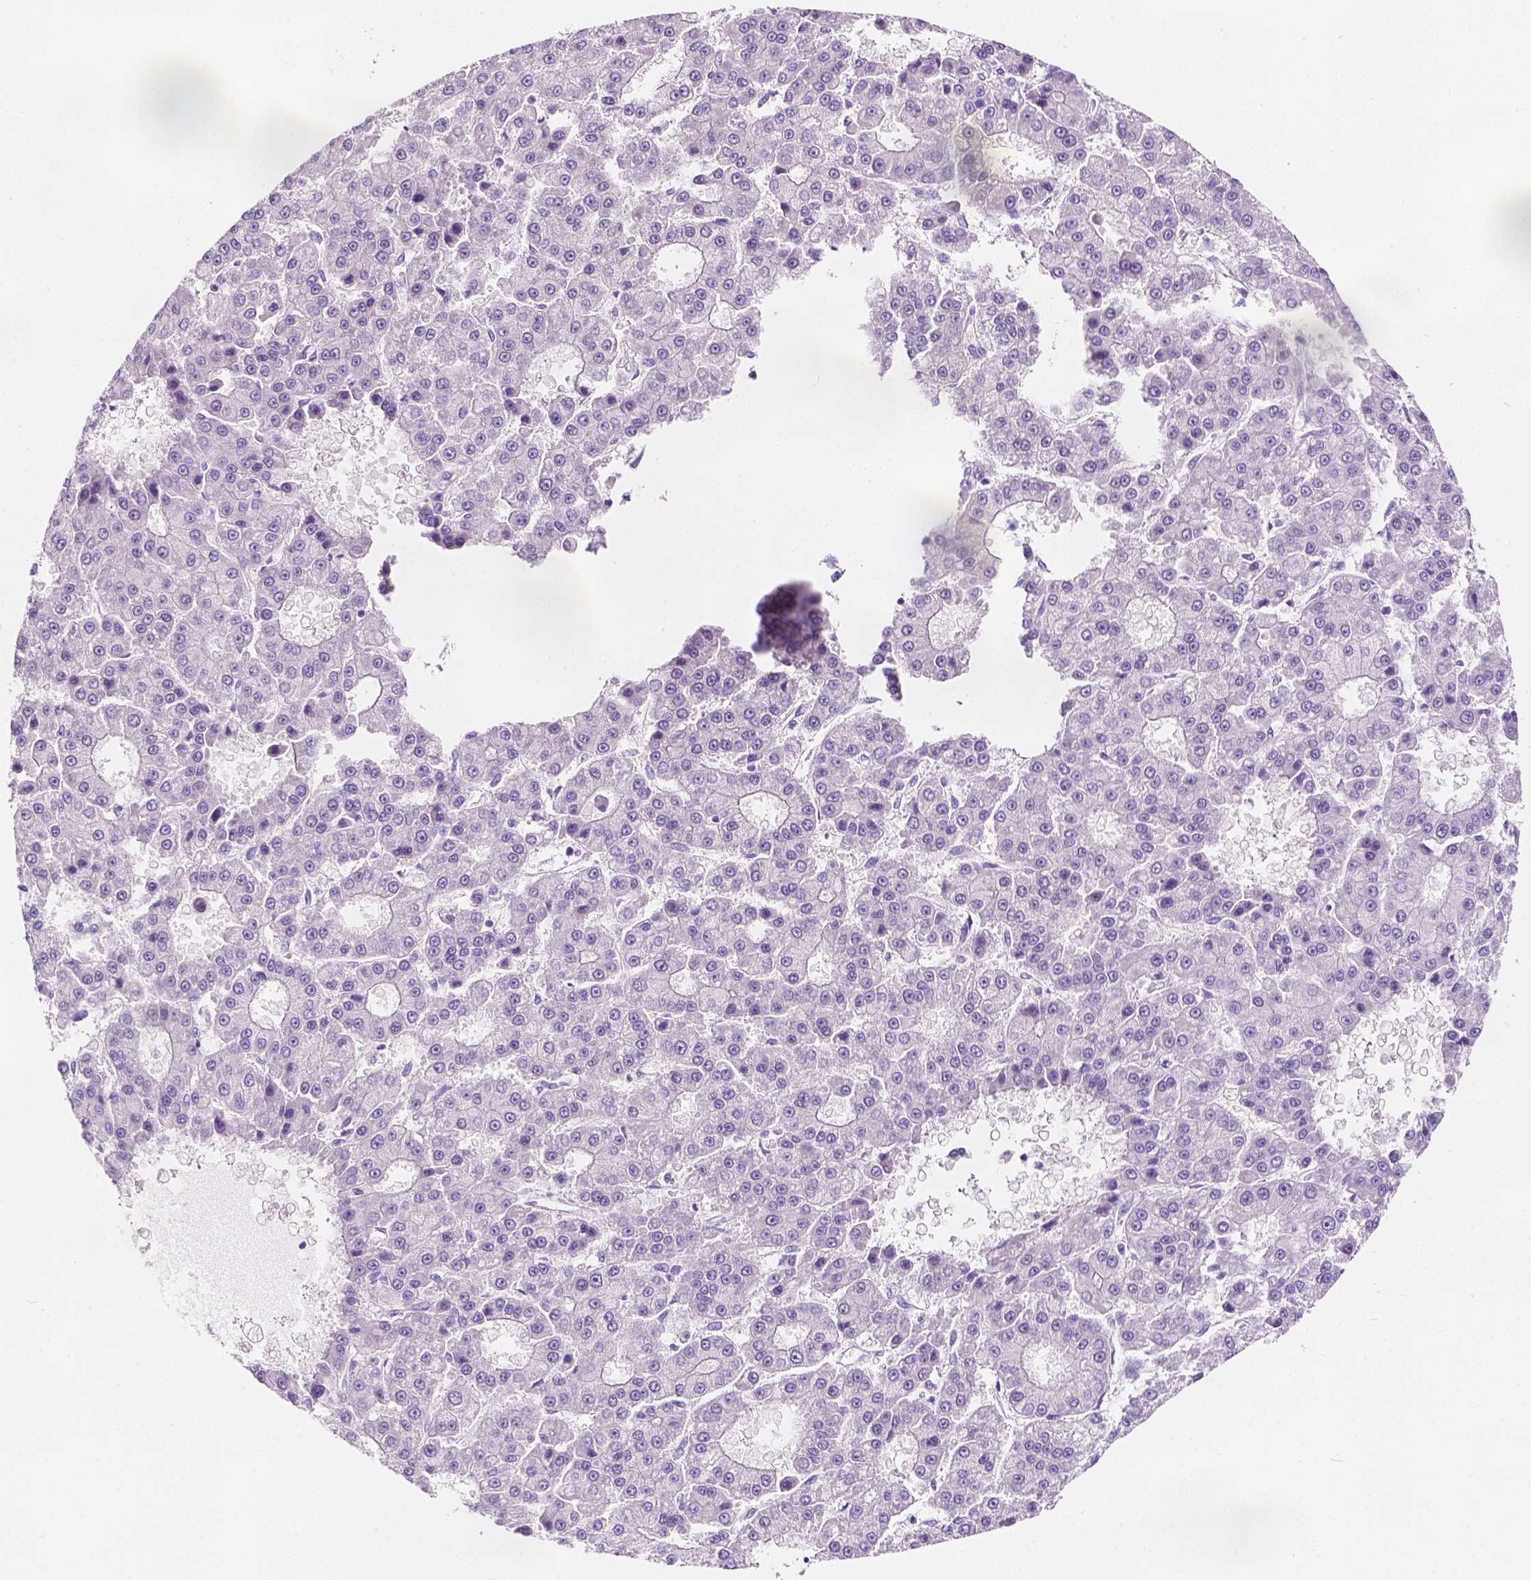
{"staining": {"intensity": "negative", "quantity": "none", "location": "none"}, "tissue": "liver cancer", "cell_type": "Tumor cells", "image_type": "cancer", "snomed": [{"axis": "morphology", "description": "Carcinoma, Hepatocellular, NOS"}, {"axis": "topography", "description": "Liver"}], "caption": "High power microscopy histopathology image of an immunohistochemistry (IHC) image of liver hepatocellular carcinoma, revealing no significant staining in tumor cells. Nuclei are stained in blue.", "gene": "SIRT2", "patient": {"sex": "male", "age": 70}}